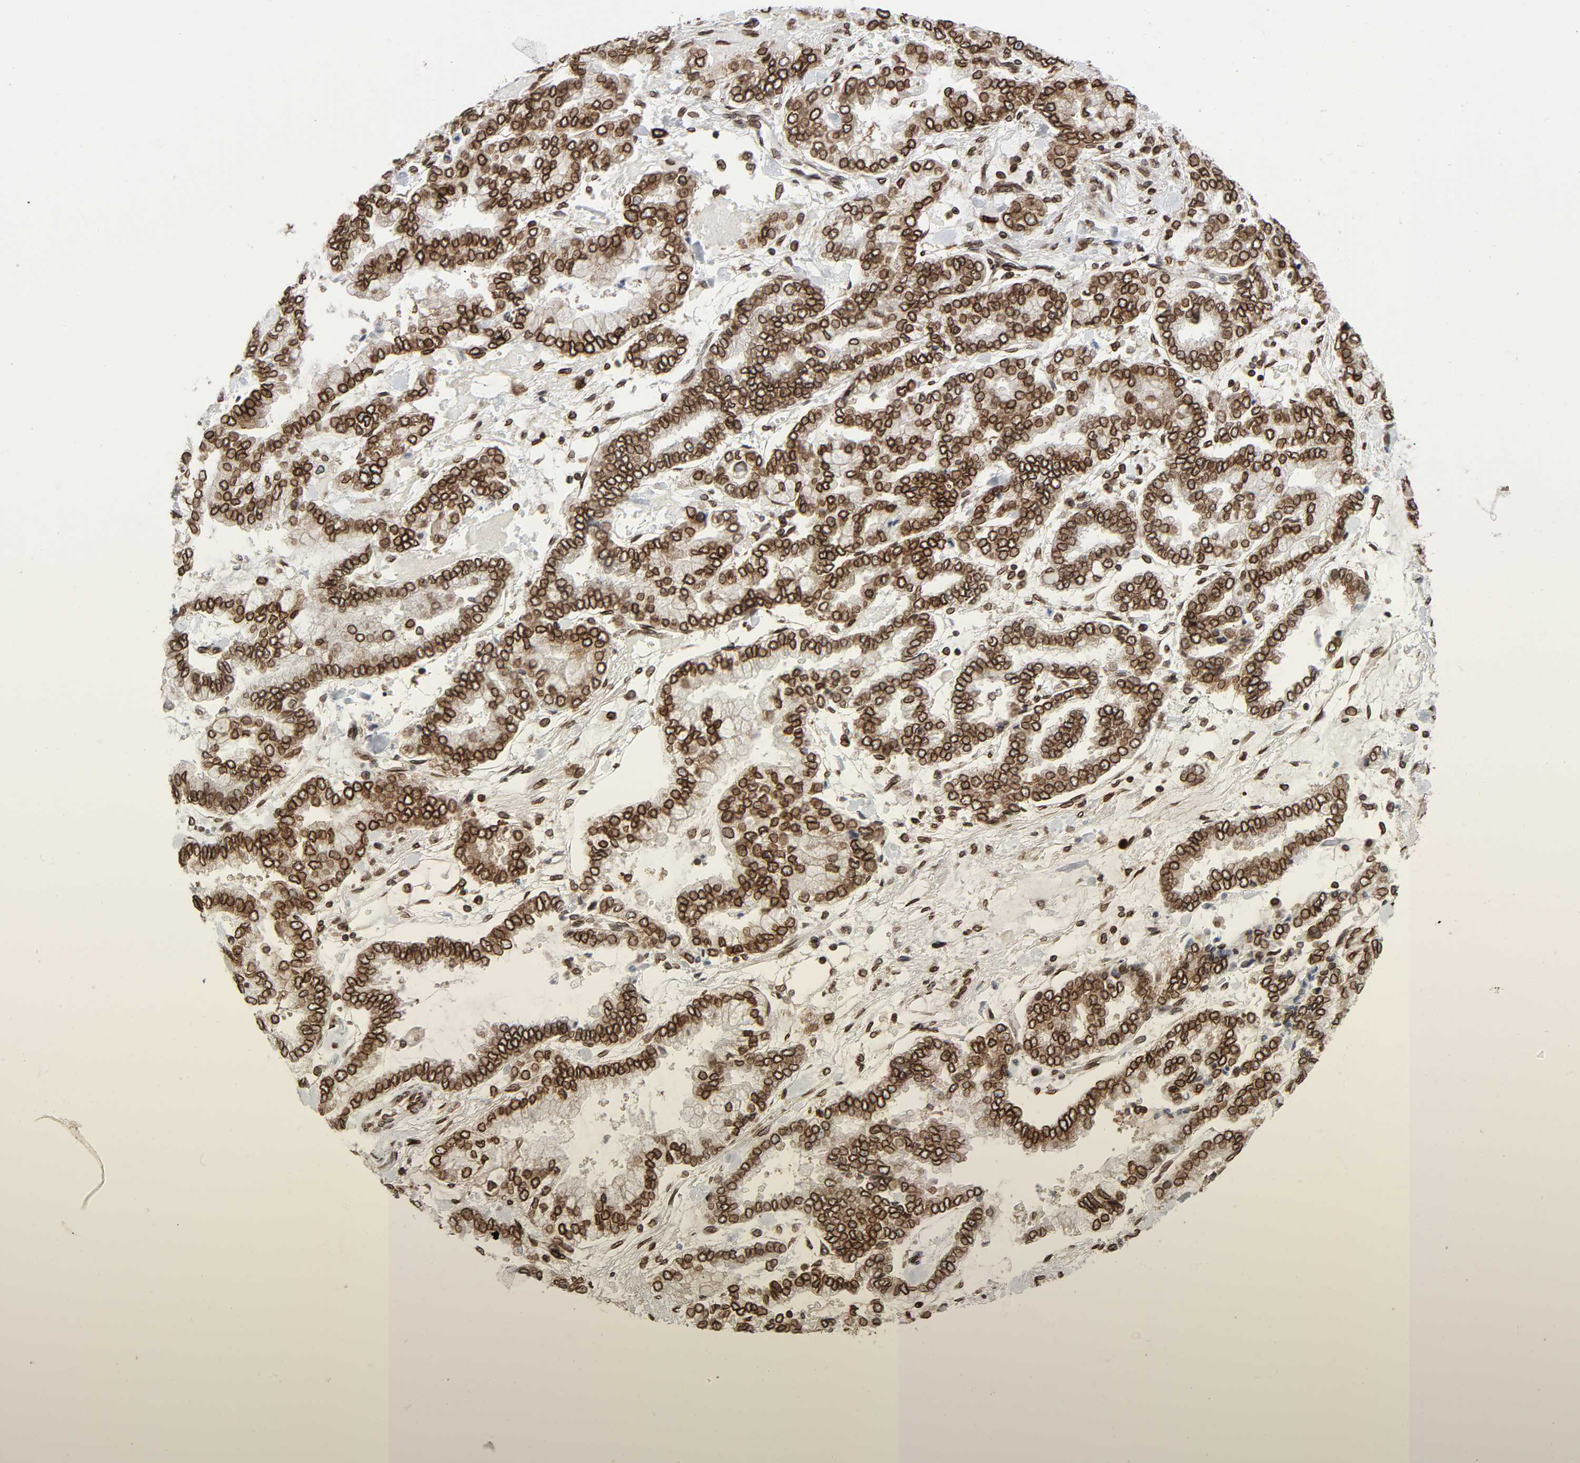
{"staining": {"intensity": "strong", "quantity": ">75%", "location": "cytoplasmic/membranous,nuclear"}, "tissue": "stomach cancer", "cell_type": "Tumor cells", "image_type": "cancer", "snomed": [{"axis": "morphology", "description": "Normal tissue, NOS"}, {"axis": "morphology", "description": "Adenocarcinoma, NOS"}, {"axis": "topography", "description": "Stomach, upper"}, {"axis": "topography", "description": "Stomach"}], "caption": "Stomach cancer stained with IHC shows strong cytoplasmic/membranous and nuclear positivity in about >75% of tumor cells. The staining was performed using DAB, with brown indicating positive protein expression. Nuclei are stained blue with hematoxylin.", "gene": "RANGAP1", "patient": {"sex": "male", "age": 76}}